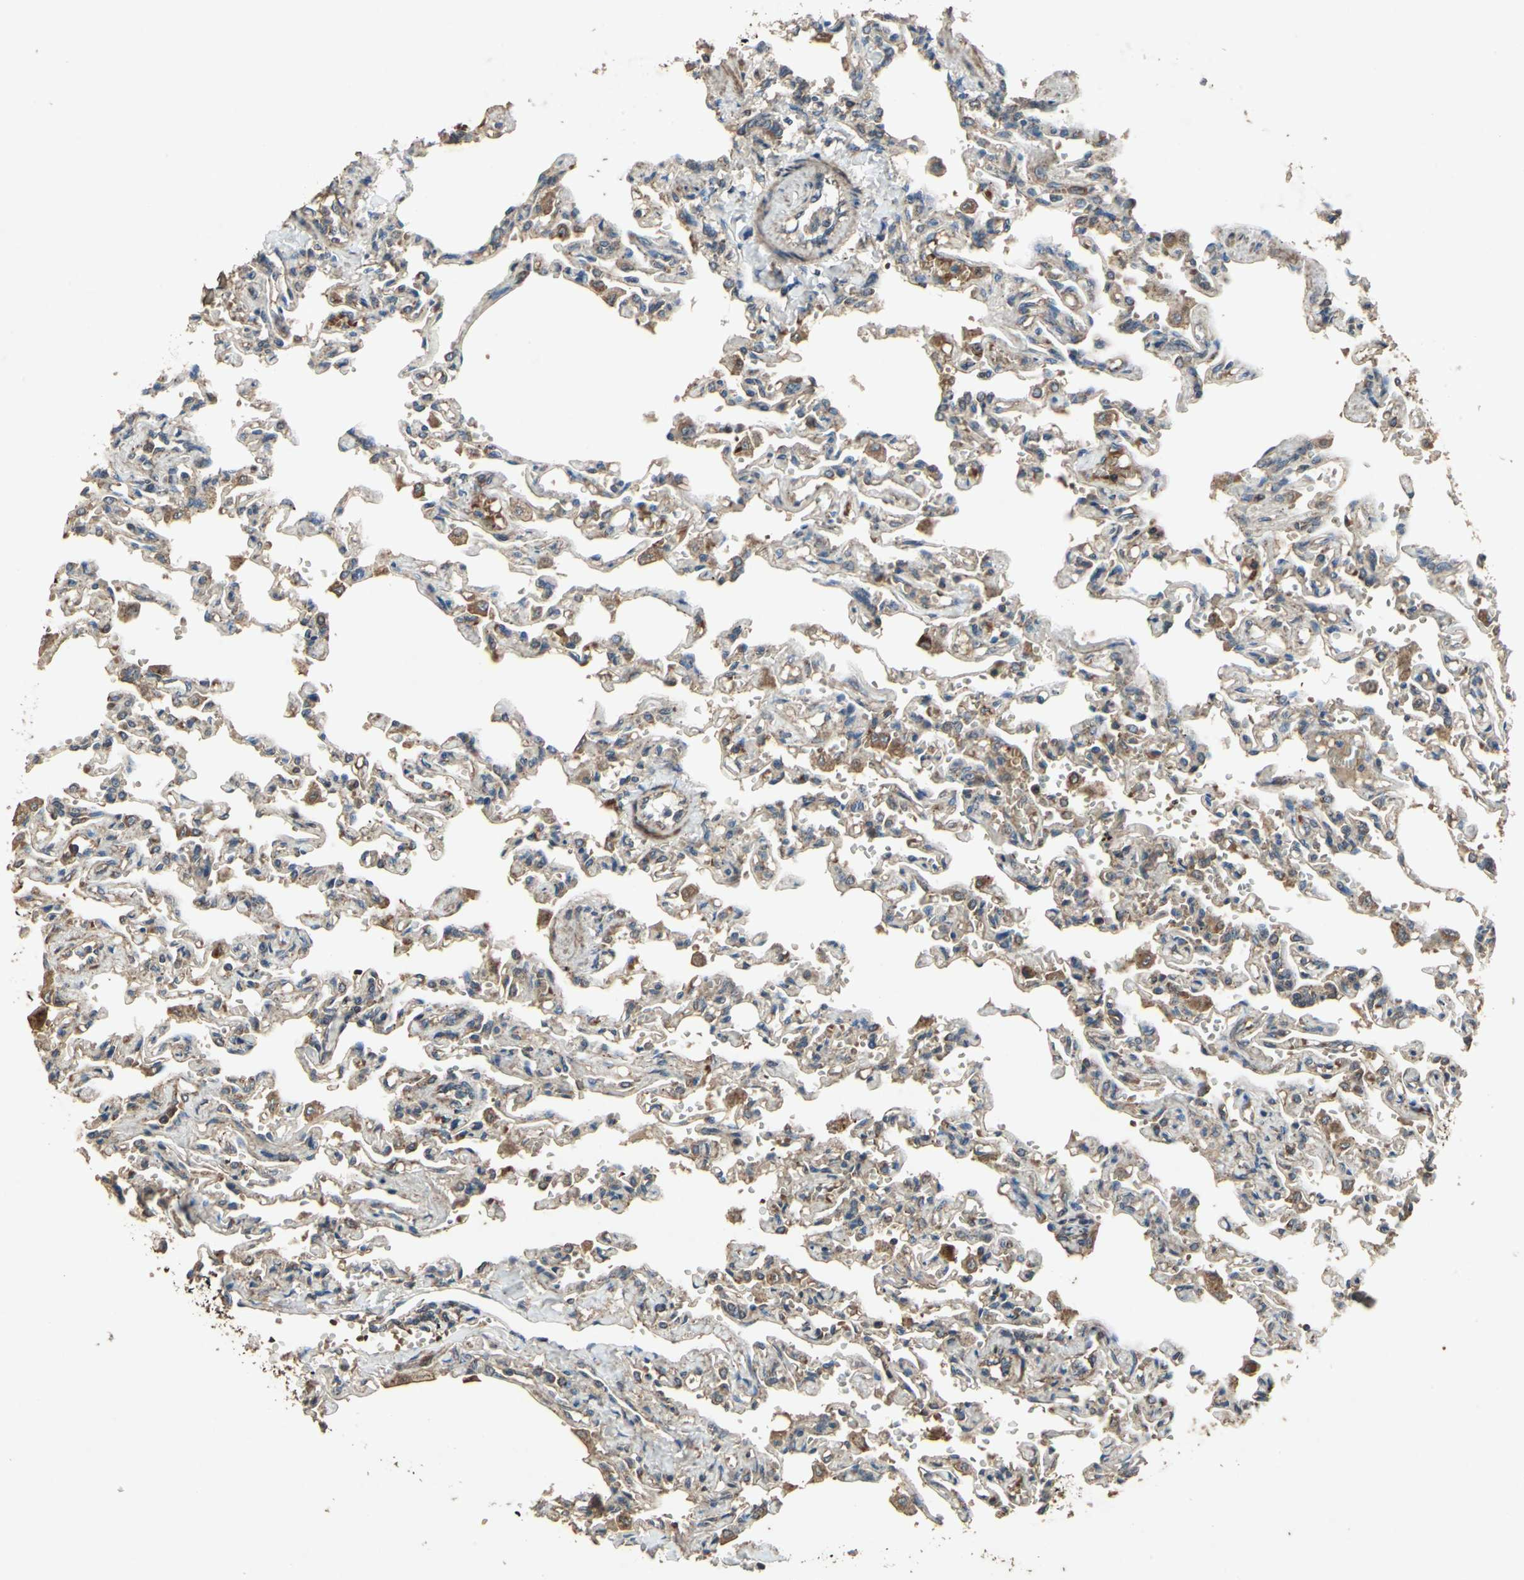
{"staining": {"intensity": "moderate", "quantity": ">75%", "location": "cytoplasmic/membranous"}, "tissue": "lung", "cell_type": "Alveolar cells", "image_type": "normal", "snomed": [{"axis": "morphology", "description": "Normal tissue, NOS"}, {"axis": "topography", "description": "Lung"}], "caption": "Alveolar cells display moderate cytoplasmic/membranous staining in about >75% of cells in benign lung.", "gene": "POLRMT", "patient": {"sex": "male", "age": 21}}